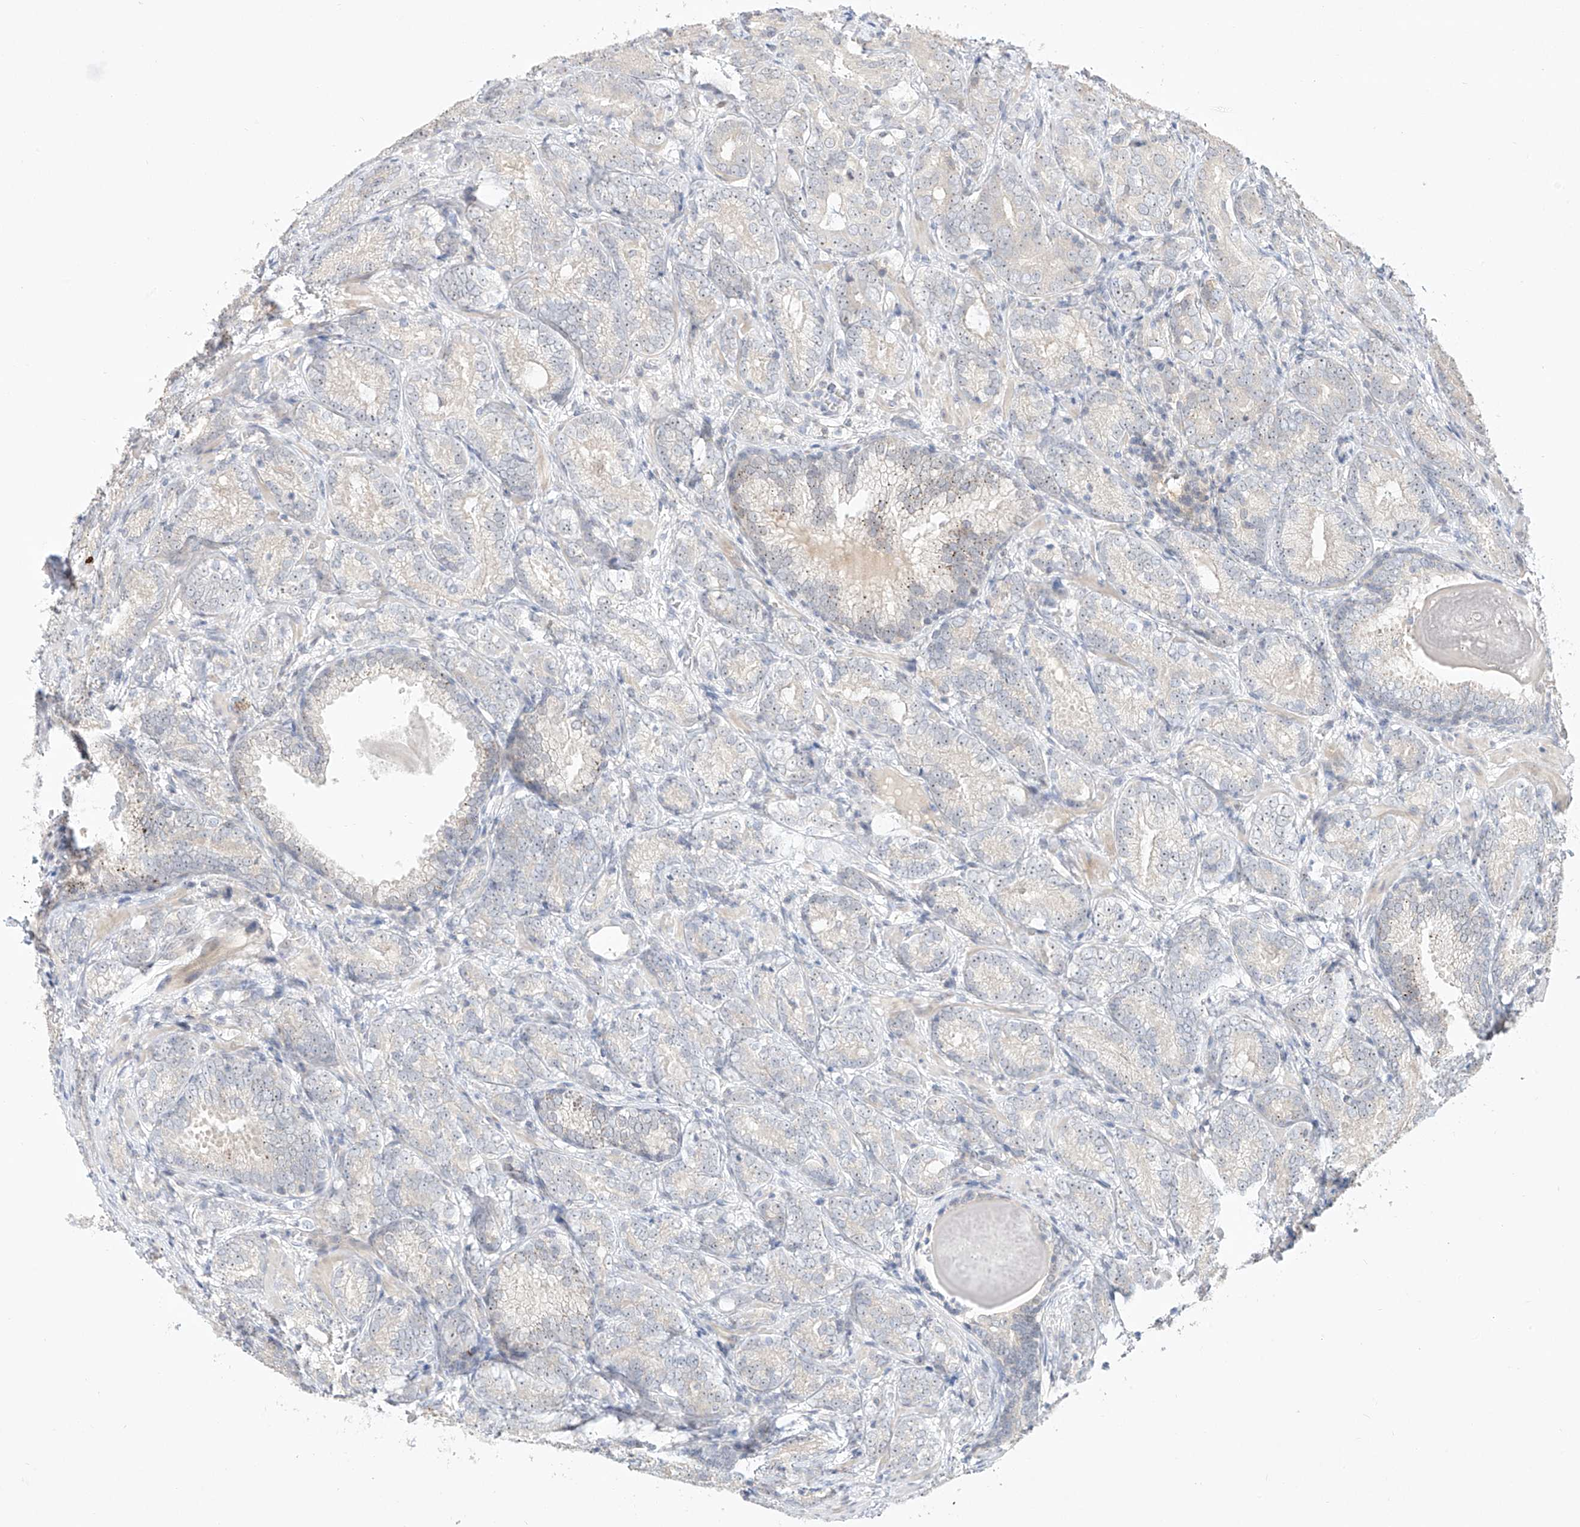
{"staining": {"intensity": "negative", "quantity": "none", "location": "none"}, "tissue": "prostate cancer", "cell_type": "Tumor cells", "image_type": "cancer", "snomed": [{"axis": "morphology", "description": "Adenocarcinoma, High grade"}, {"axis": "topography", "description": "Prostate"}], "caption": "An immunohistochemistry histopathology image of prostate cancer (high-grade adenocarcinoma) is shown. There is no staining in tumor cells of prostate cancer (high-grade adenocarcinoma).", "gene": "TASP1", "patient": {"sex": "male", "age": 66}}